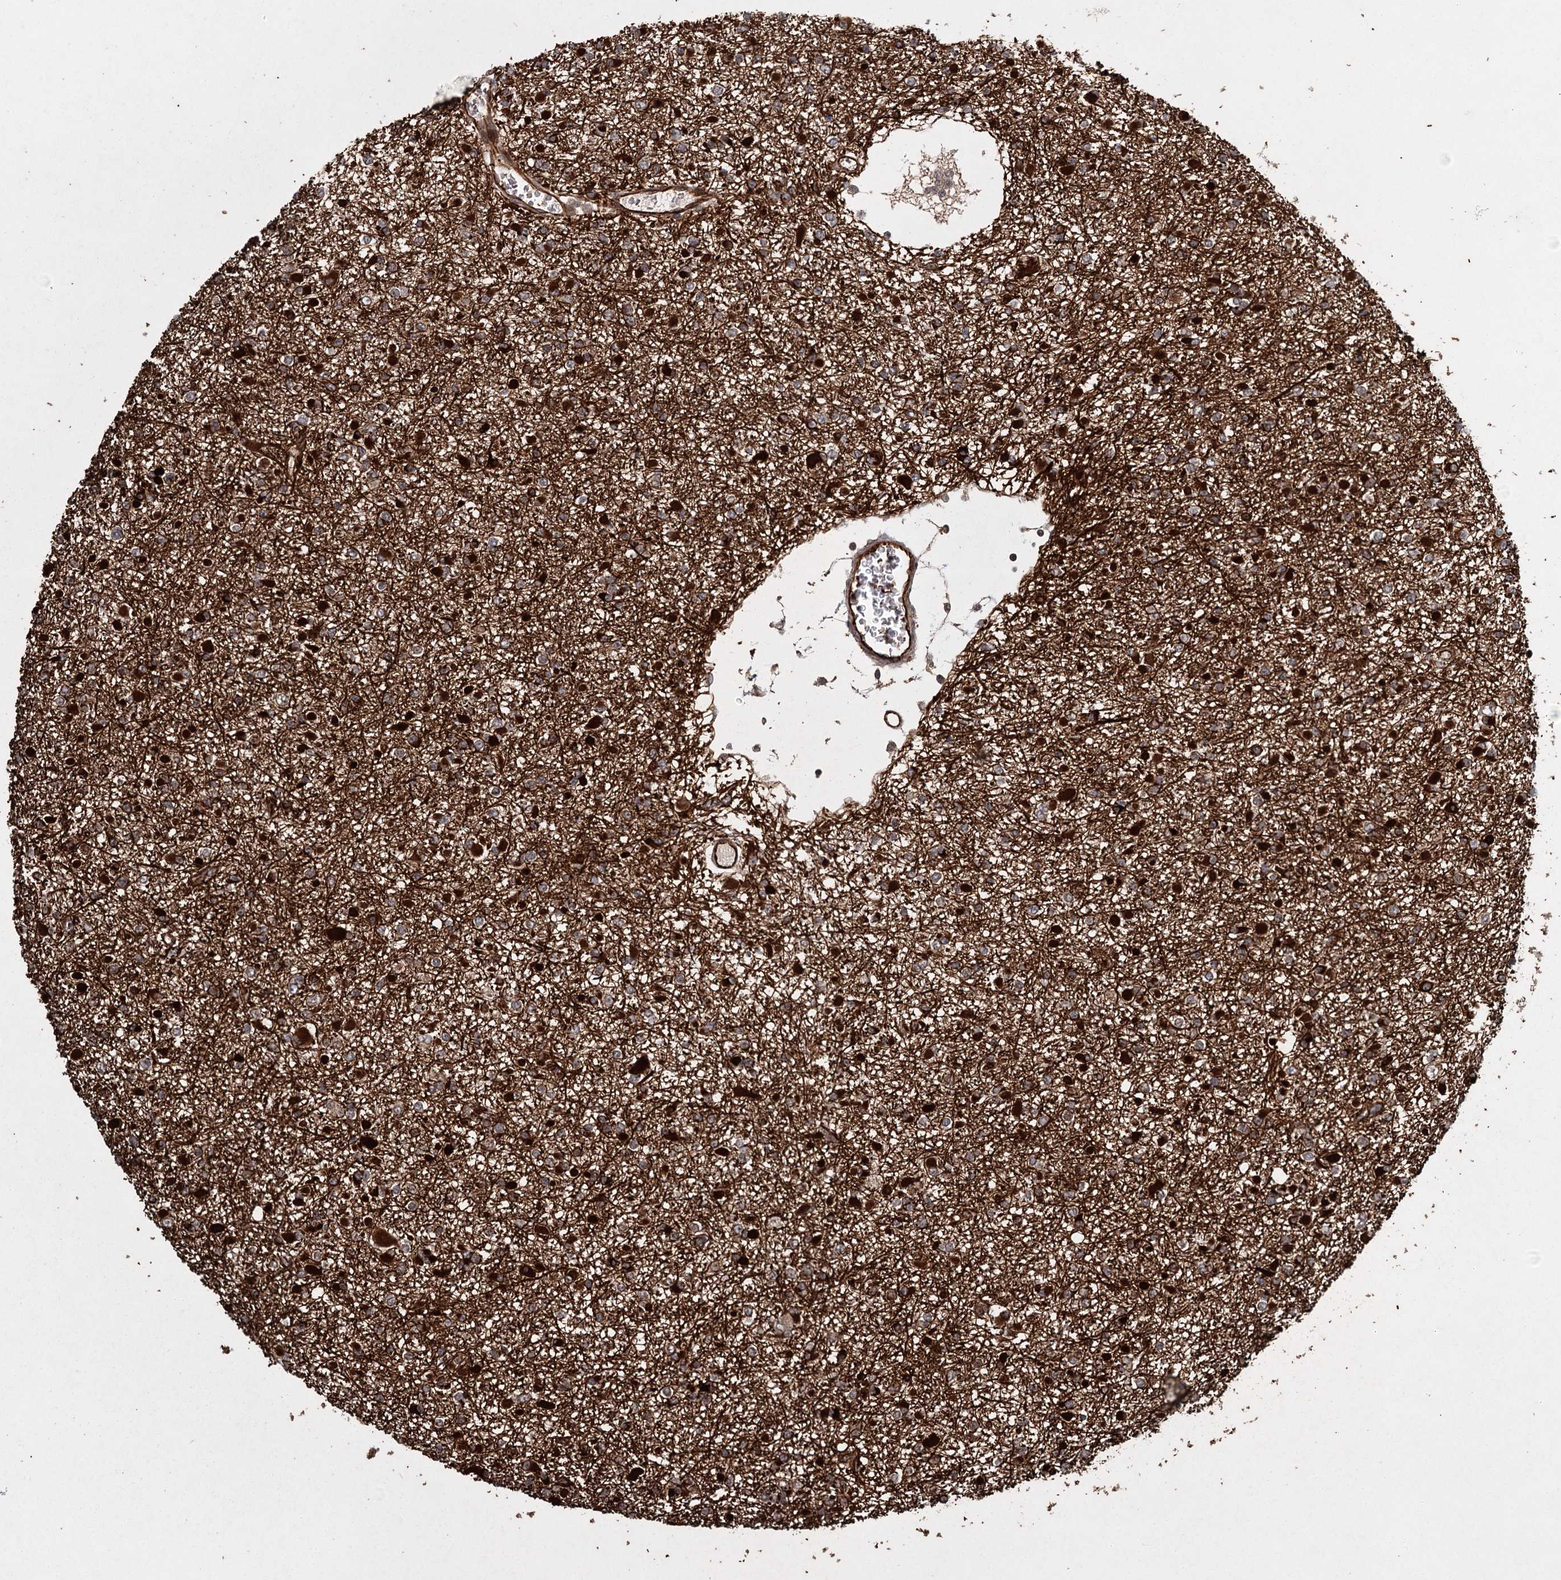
{"staining": {"intensity": "moderate", "quantity": "25%-75%", "location": "cytoplasmic/membranous"}, "tissue": "glioma", "cell_type": "Tumor cells", "image_type": "cancer", "snomed": [{"axis": "morphology", "description": "Glioma, malignant, Low grade"}, {"axis": "topography", "description": "Brain"}], "caption": "Immunohistochemistry (IHC) (DAB) staining of malignant glioma (low-grade) shows moderate cytoplasmic/membranous protein expression in about 25%-75% of tumor cells.", "gene": "RPAP3", "patient": {"sex": "female", "age": 22}}